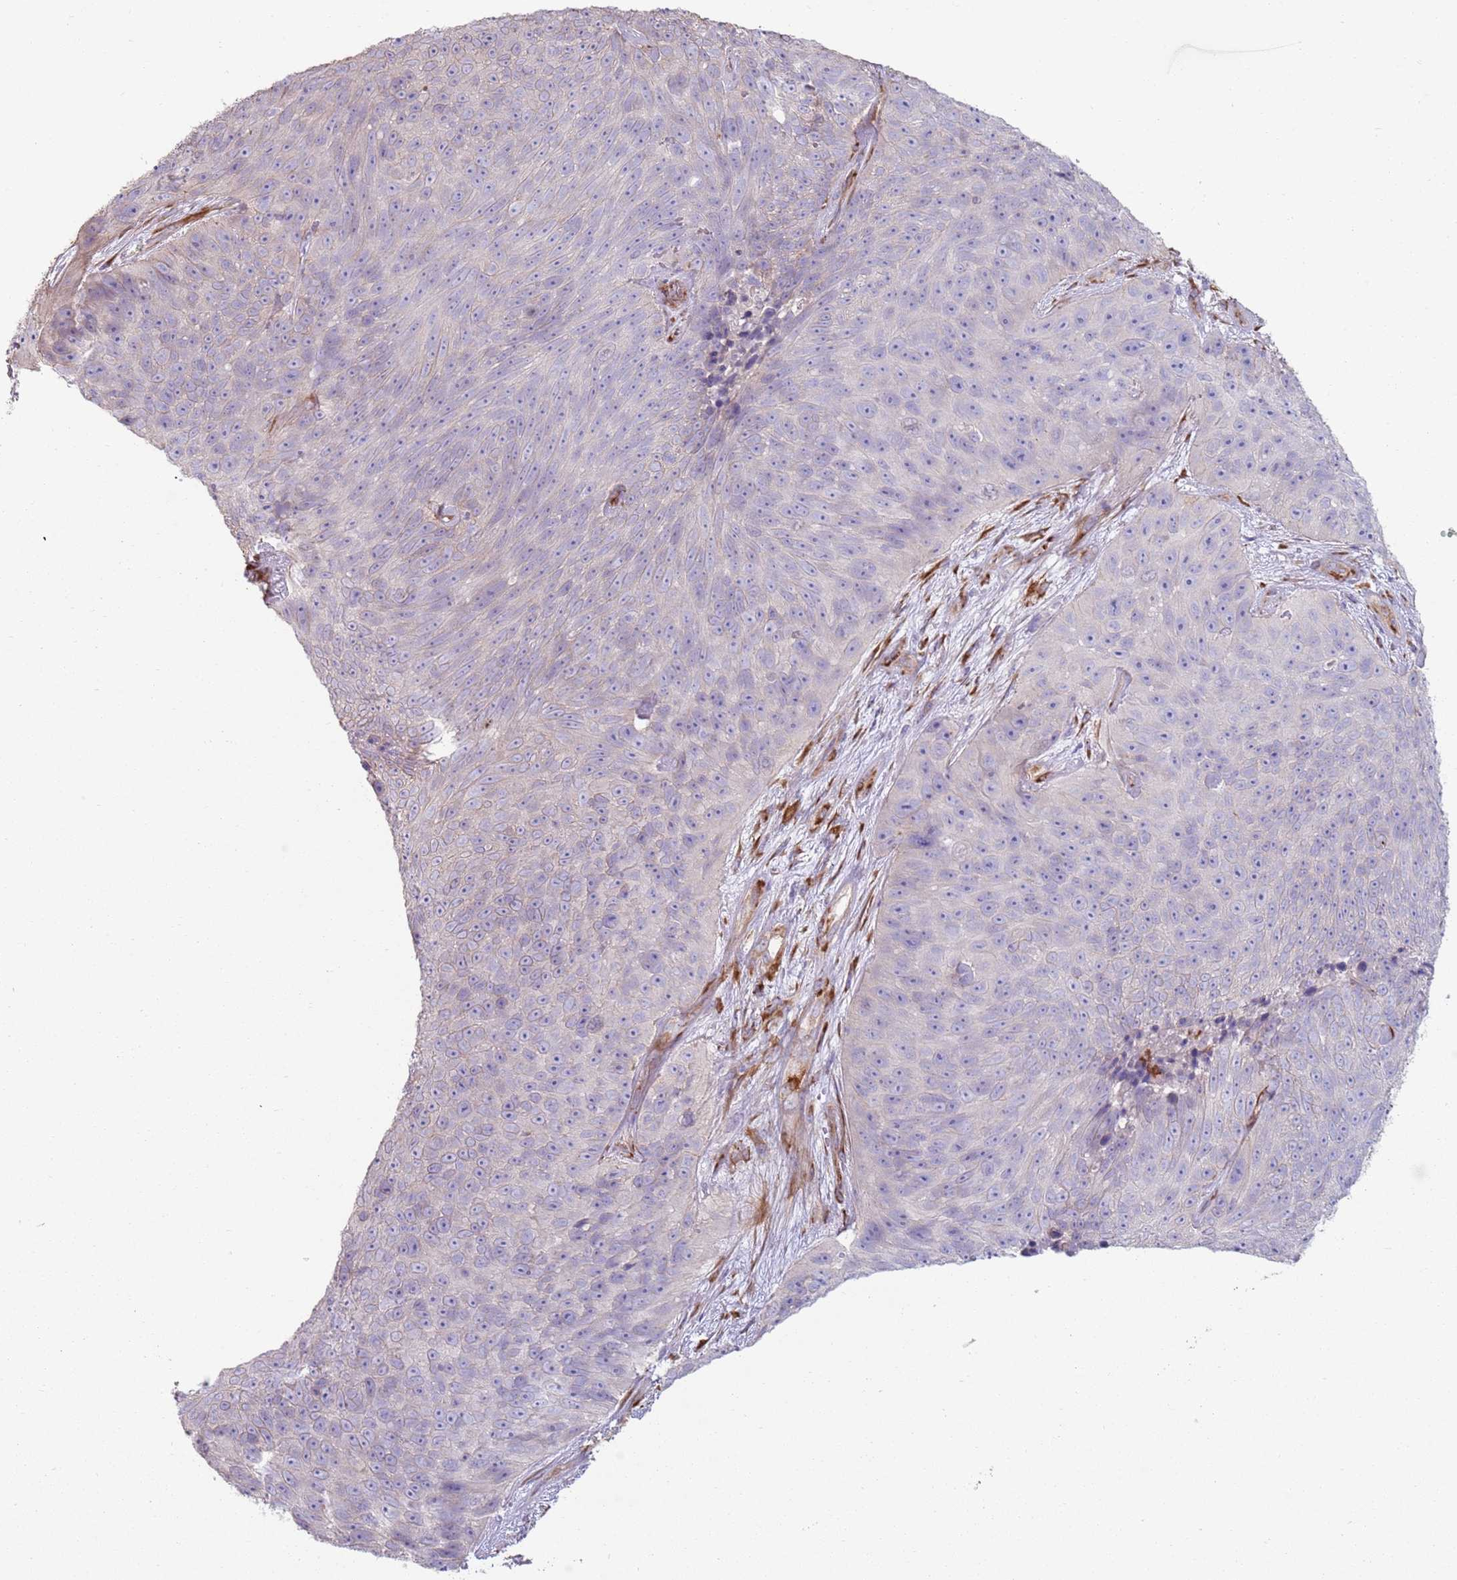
{"staining": {"intensity": "negative", "quantity": "none", "location": "none"}, "tissue": "skin cancer", "cell_type": "Tumor cells", "image_type": "cancer", "snomed": [{"axis": "morphology", "description": "Squamous cell carcinoma, NOS"}, {"axis": "topography", "description": "Skin"}], "caption": "Immunohistochemistry (IHC) histopathology image of skin cancer (squamous cell carcinoma) stained for a protein (brown), which demonstrates no expression in tumor cells. (DAB IHC, high magnification).", "gene": "PHLPP2", "patient": {"sex": "female", "age": 87}}